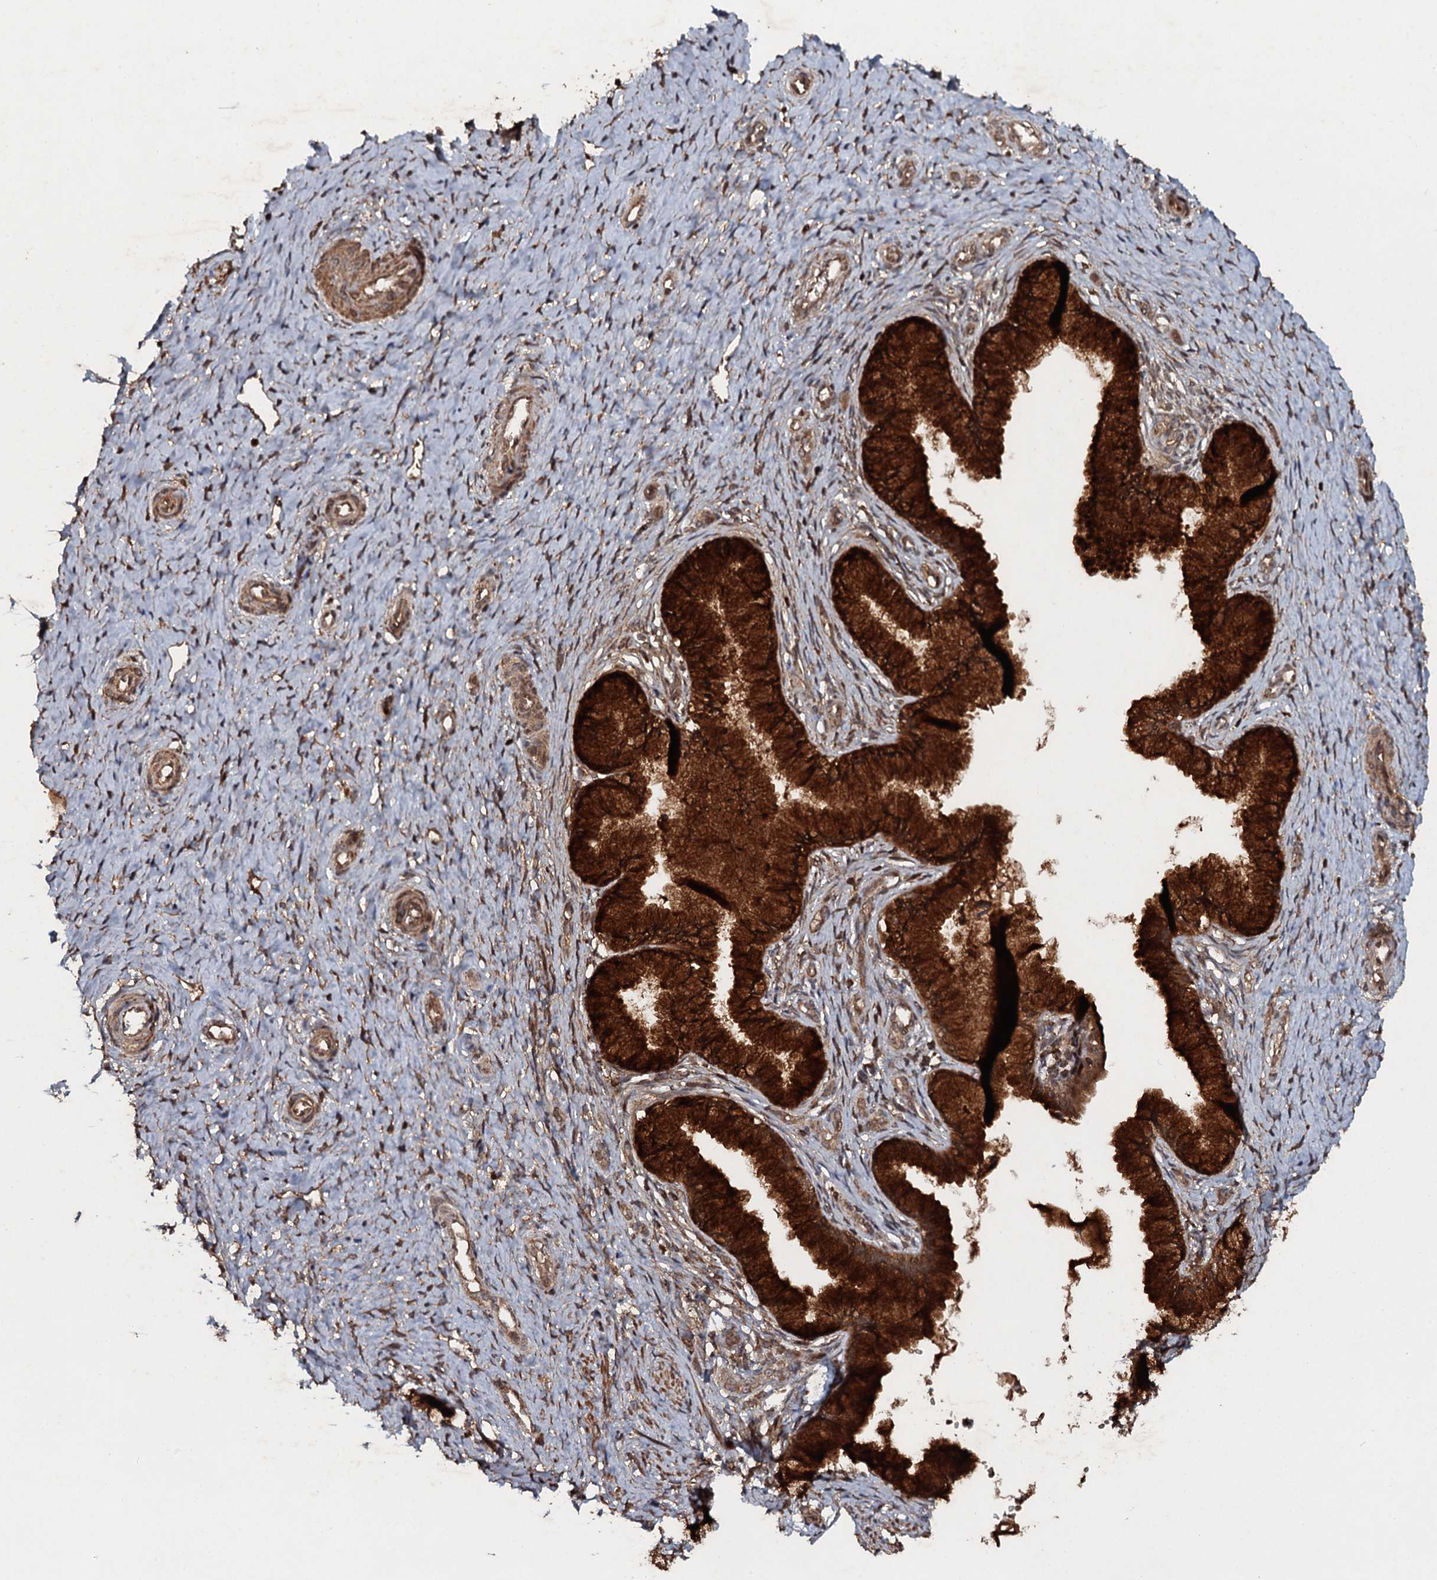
{"staining": {"intensity": "strong", "quantity": ">75%", "location": "cytoplasmic/membranous"}, "tissue": "cervix", "cell_type": "Glandular cells", "image_type": "normal", "snomed": [{"axis": "morphology", "description": "Normal tissue, NOS"}, {"axis": "topography", "description": "Cervix"}], "caption": "Cervix stained for a protein (brown) displays strong cytoplasmic/membranous positive staining in about >75% of glandular cells.", "gene": "ADGRG3", "patient": {"sex": "female", "age": 36}}